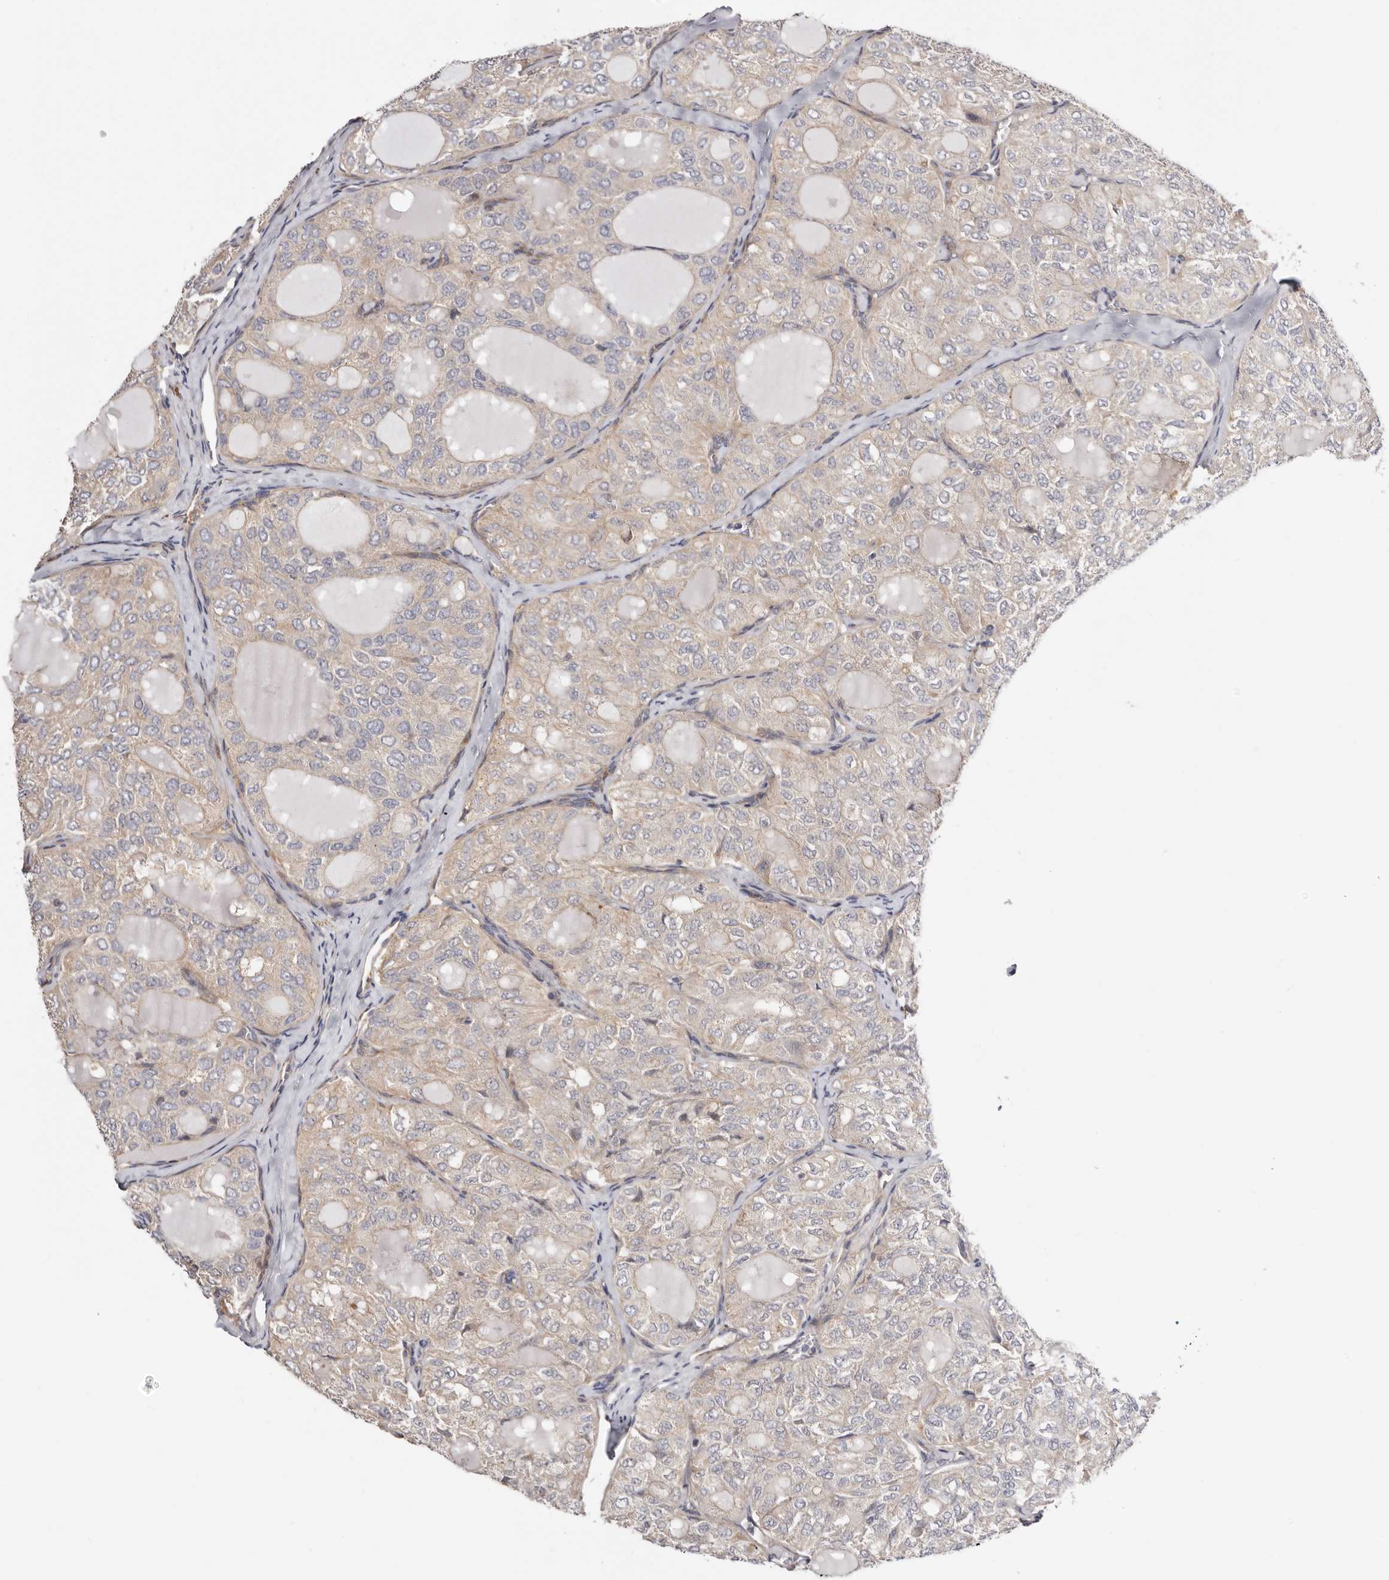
{"staining": {"intensity": "weak", "quantity": "<25%", "location": "cytoplasmic/membranous"}, "tissue": "thyroid cancer", "cell_type": "Tumor cells", "image_type": "cancer", "snomed": [{"axis": "morphology", "description": "Follicular adenoma carcinoma, NOS"}, {"axis": "topography", "description": "Thyroid gland"}], "caption": "An image of thyroid cancer (follicular adenoma carcinoma) stained for a protein demonstrates no brown staining in tumor cells.", "gene": "PANK4", "patient": {"sex": "male", "age": 75}}